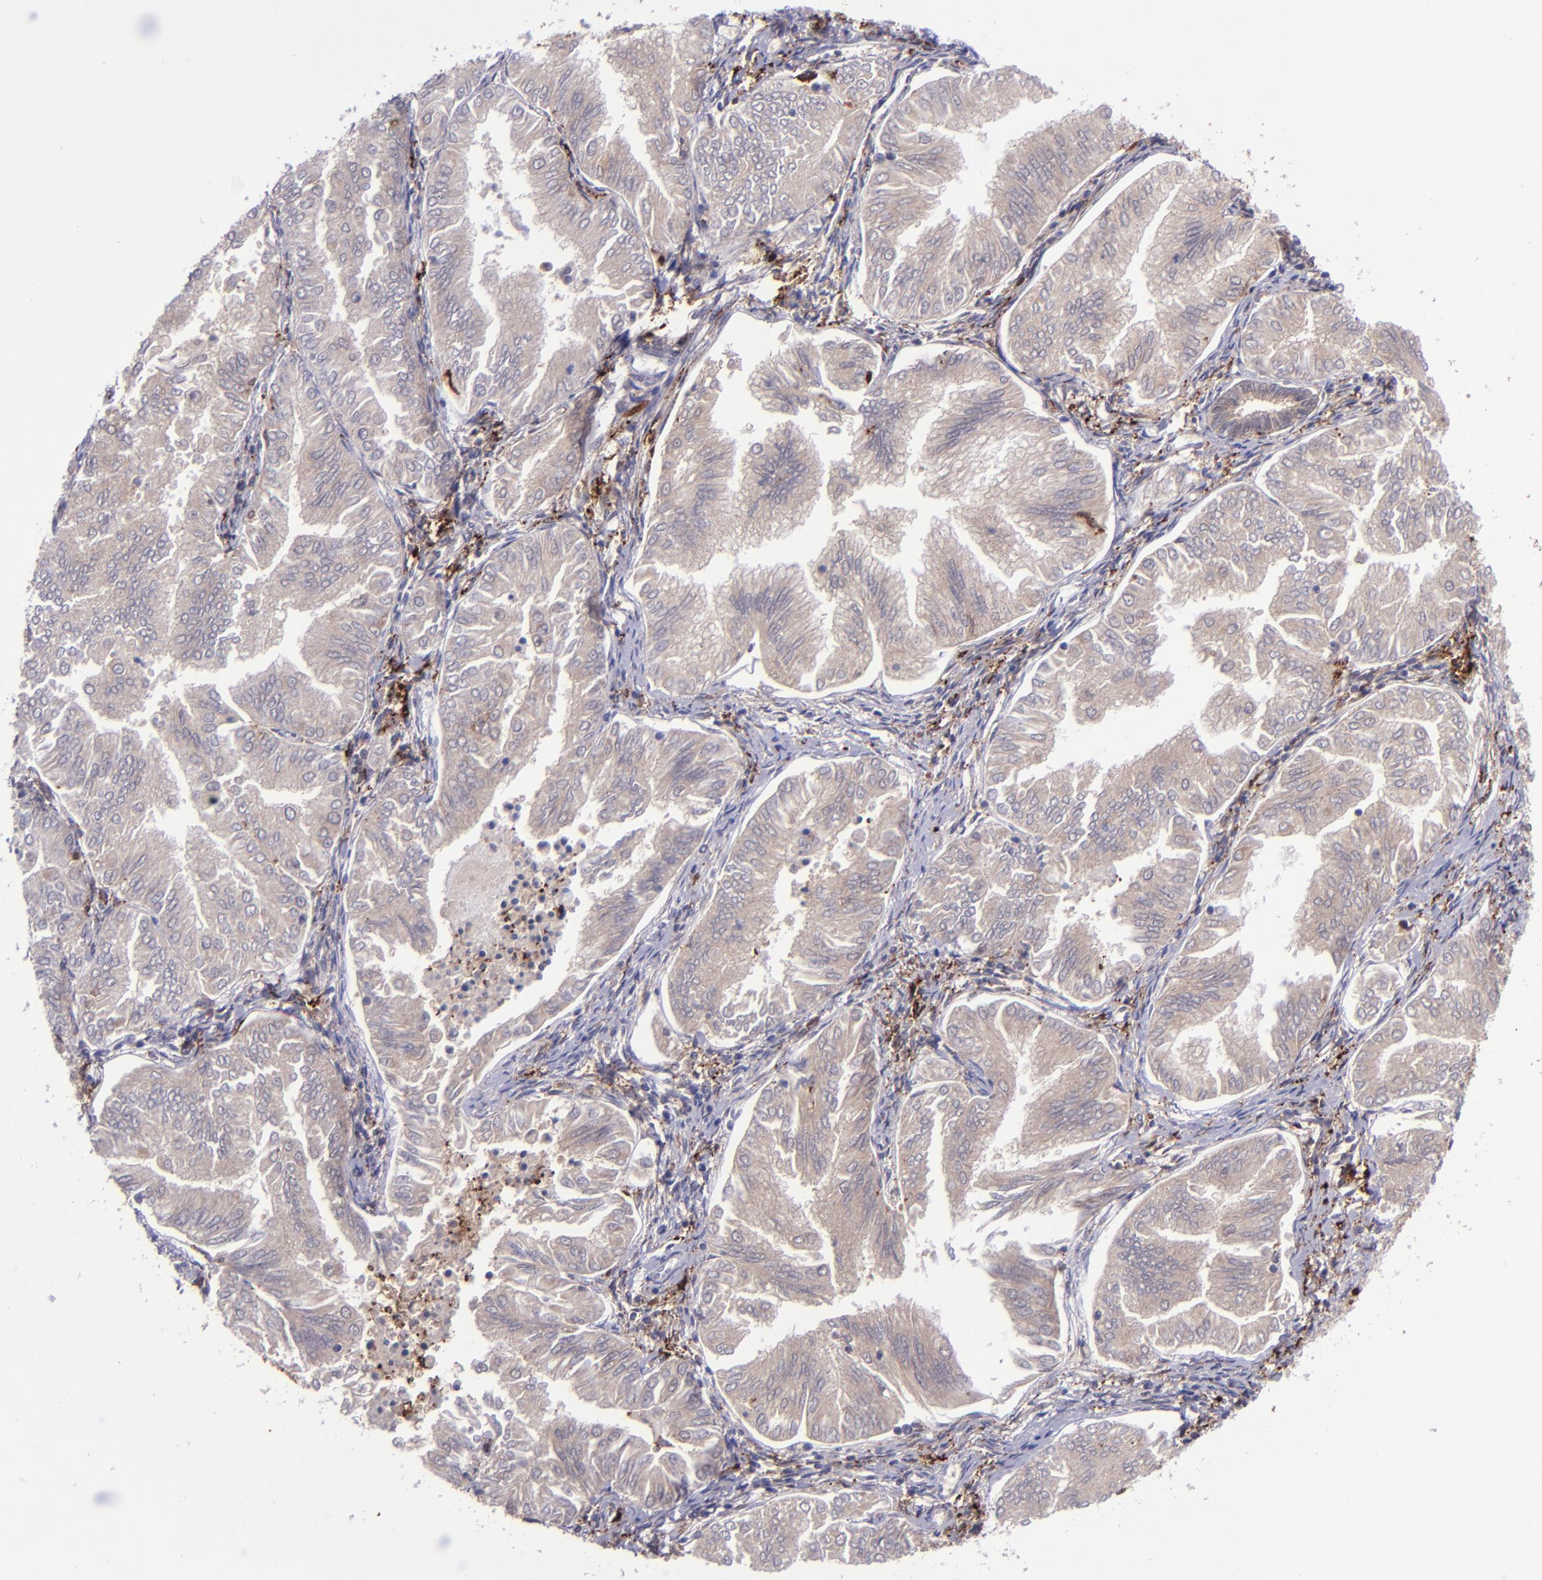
{"staining": {"intensity": "negative", "quantity": "none", "location": "none"}, "tissue": "endometrial cancer", "cell_type": "Tumor cells", "image_type": "cancer", "snomed": [{"axis": "morphology", "description": "Adenocarcinoma, NOS"}, {"axis": "topography", "description": "Endometrium"}], "caption": "Immunohistochemistry (IHC) of adenocarcinoma (endometrial) exhibits no expression in tumor cells. (DAB (3,3'-diaminobenzidine) immunohistochemistry (IHC) with hematoxylin counter stain).", "gene": "TYMP", "patient": {"sex": "female", "age": 53}}